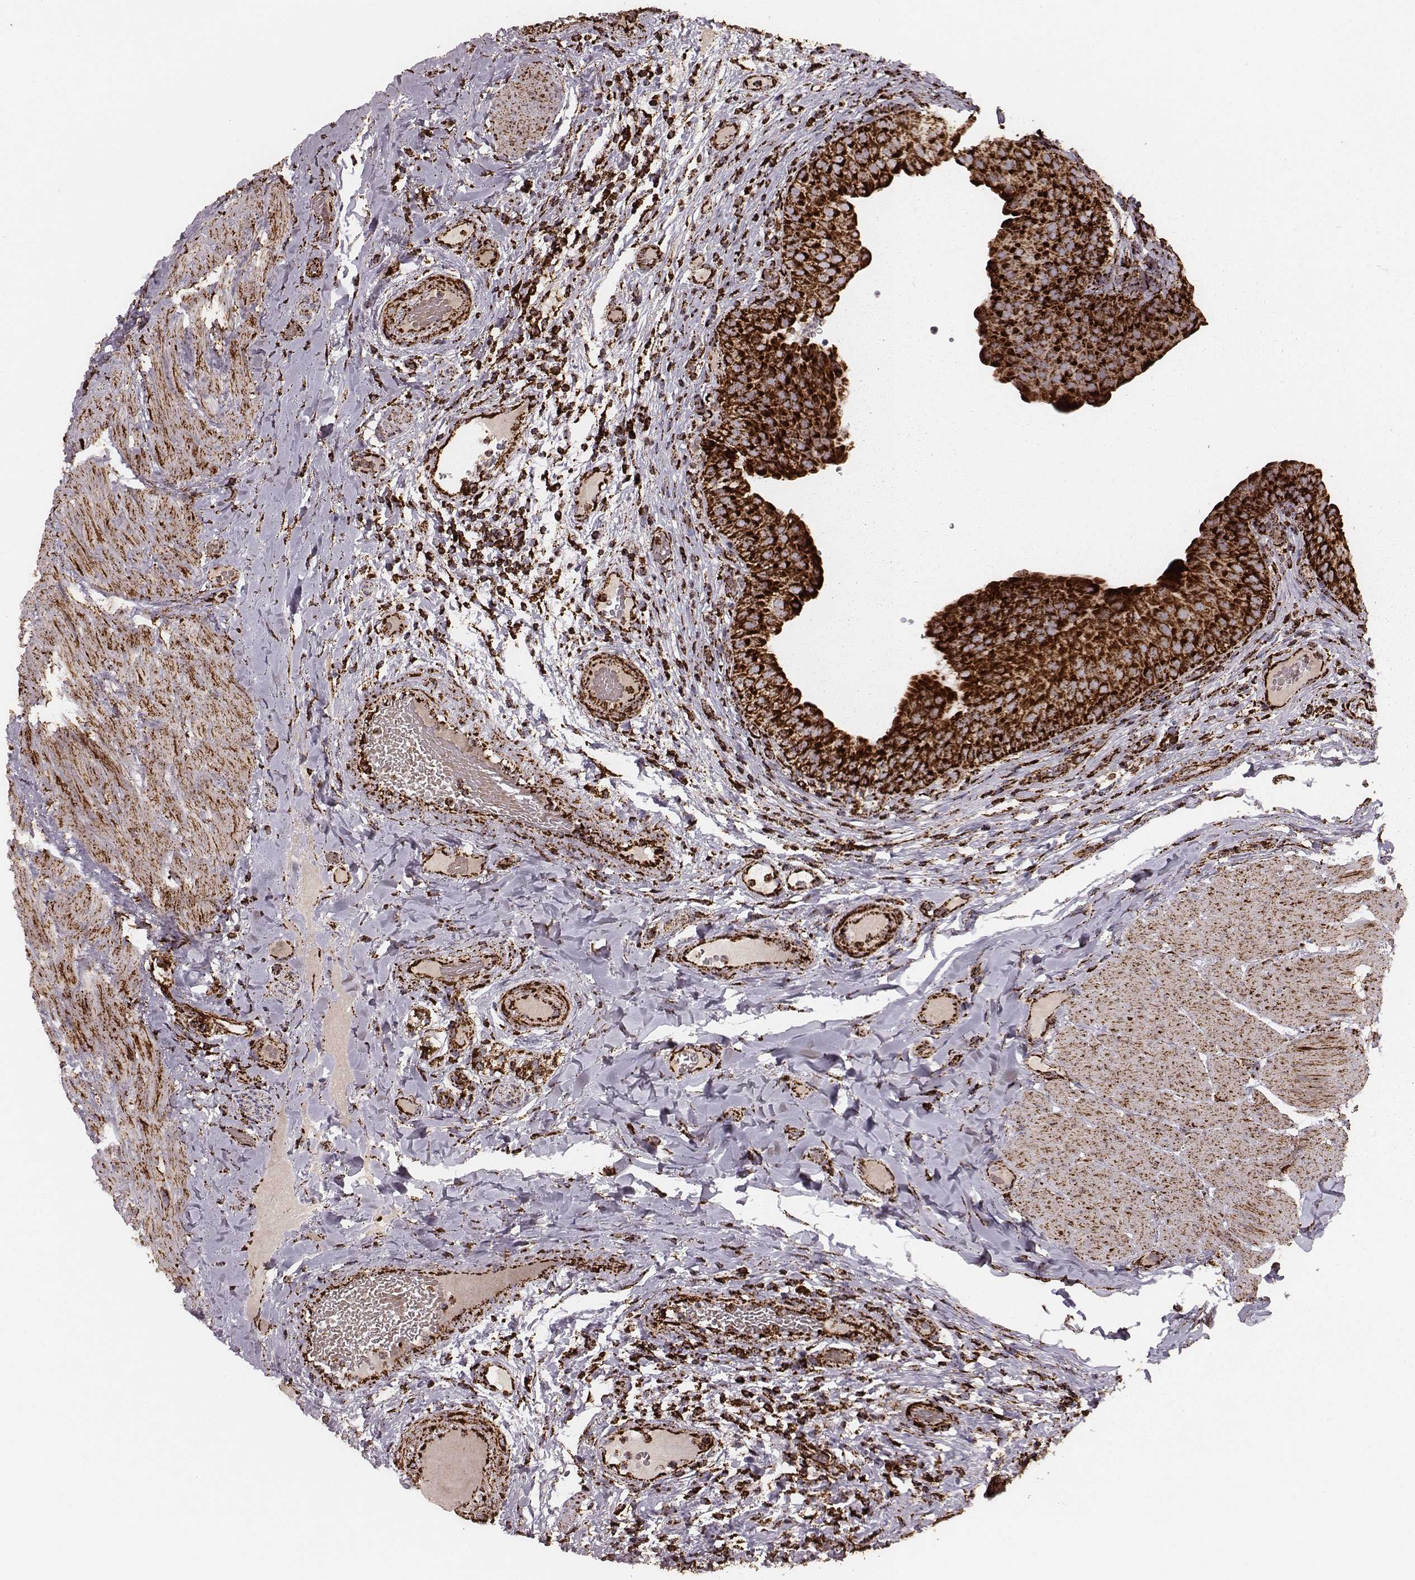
{"staining": {"intensity": "strong", "quantity": ">75%", "location": "cytoplasmic/membranous"}, "tissue": "urinary bladder", "cell_type": "Urothelial cells", "image_type": "normal", "snomed": [{"axis": "morphology", "description": "Normal tissue, NOS"}, {"axis": "topography", "description": "Urinary bladder"}], "caption": "The immunohistochemical stain labels strong cytoplasmic/membranous expression in urothelial cells of unremarkable urinary bladder.", "gene": "TUFM", "patient": {"sex": "male", "age": 66}}